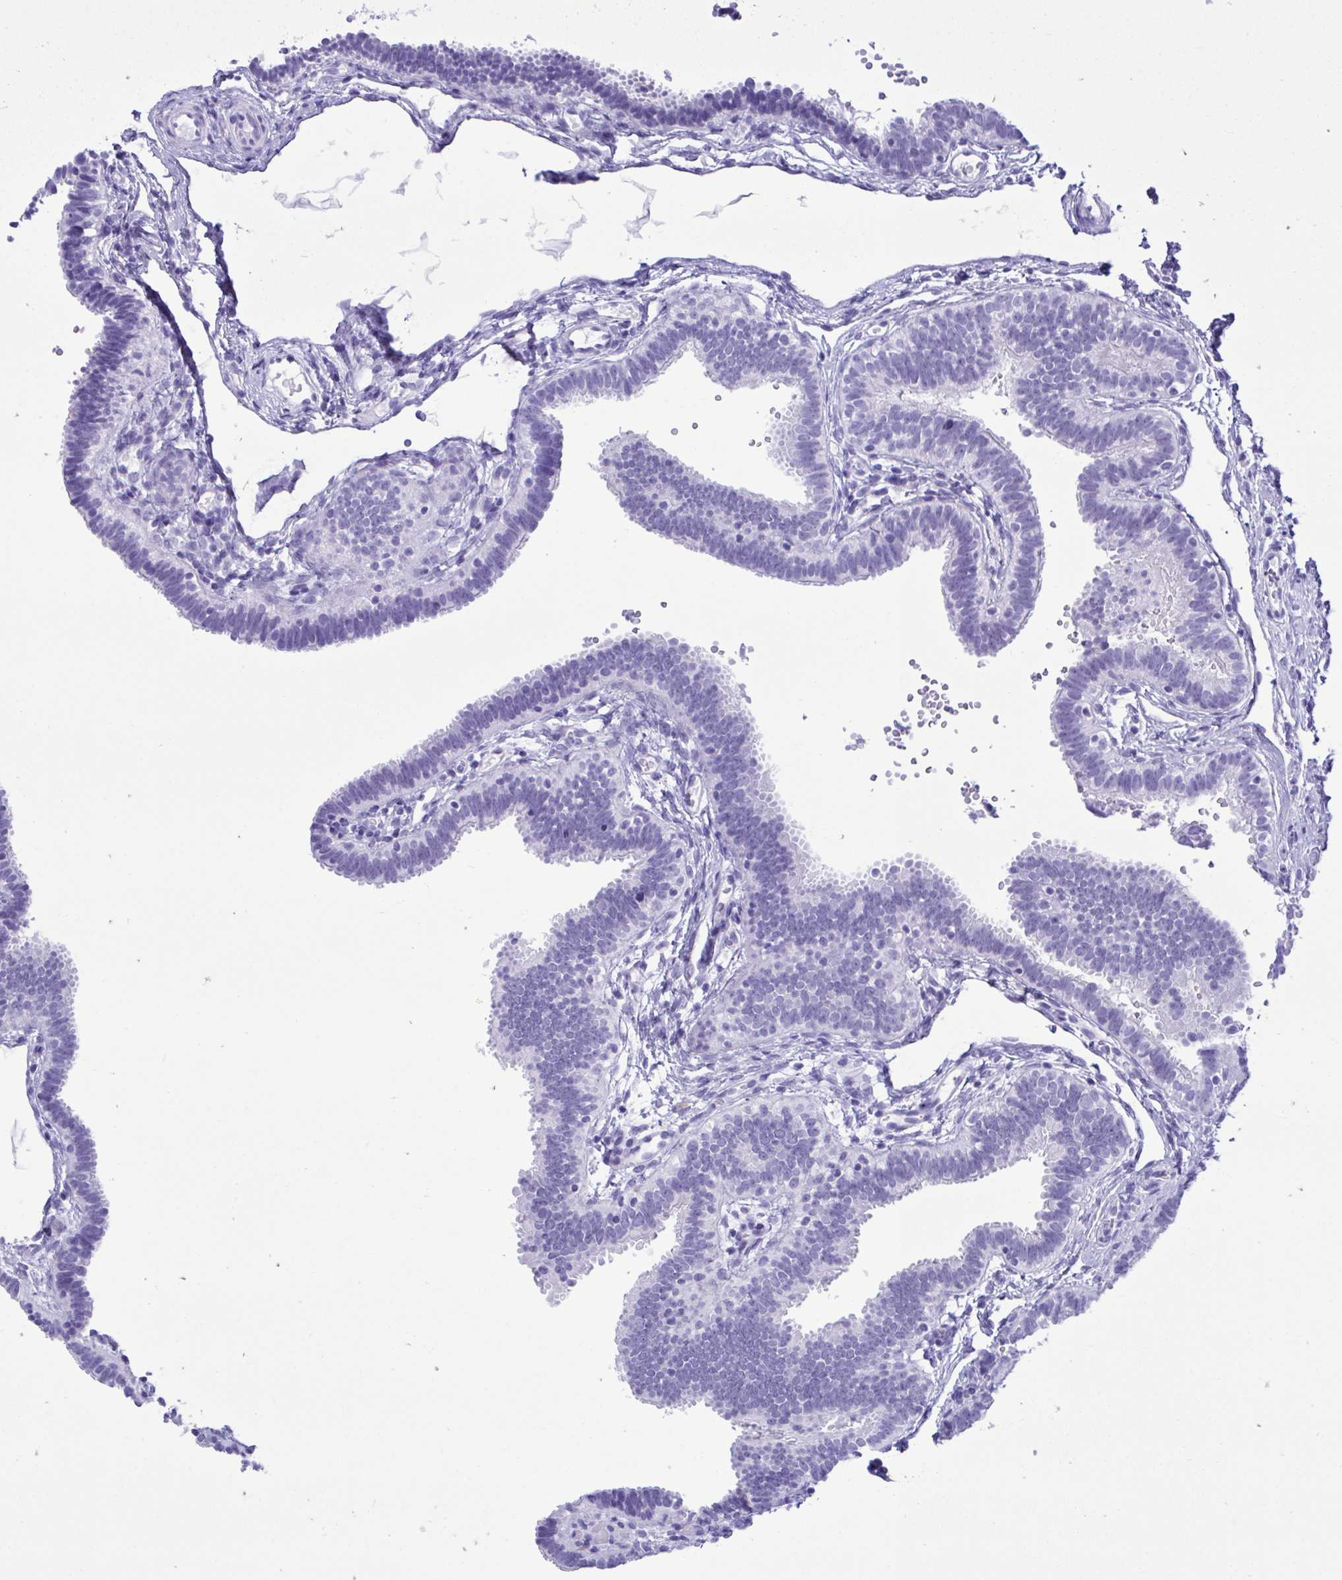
{"staining": {"intensity": "negative", "quantity": "none", "location": "none"}, "tissue": "fallopian tube", "cell_type": "Glandular cells", "image_type": "normal", "snomed": [{"axis": "morphology", "description": "Normal tissue, NOS"}, {"axis": "topography", "description": "Fallopian tube"}], "caption": "Immunohistochemistry (IHC) micrograph of benign fallopian tube stained for a protein (brown), which displays no staining in glandular cells. The staining is performed using DAB (3,3'-diaminobenzidine) brown chromogen with nuclei counter-stained in using hematoxylin.", "gene": "BEX5", "patient": {"sex": "female", "age": 37}}